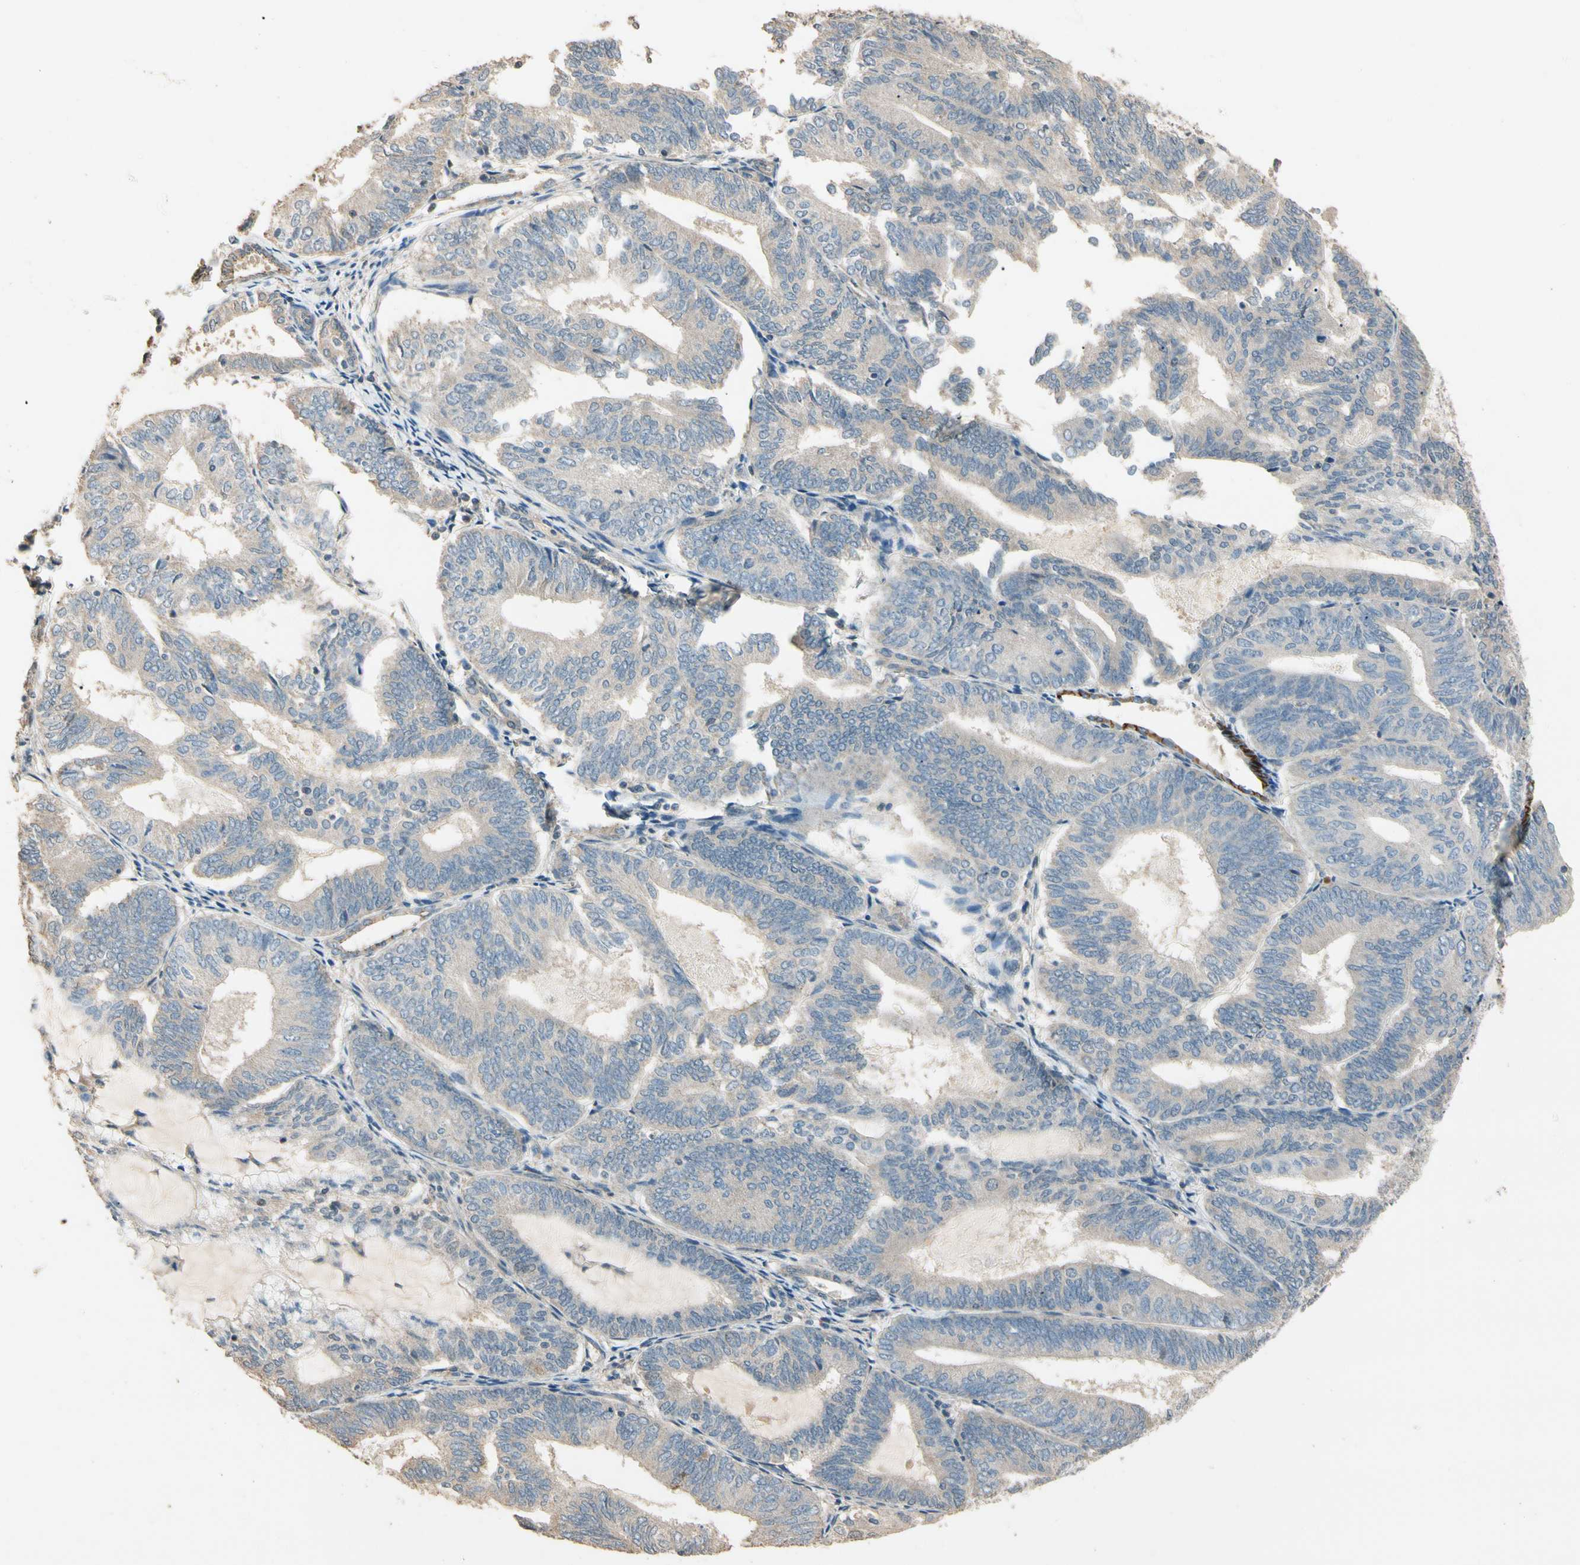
{"staining": {"intensity": "weak", "quantity": "25%-75%", "location": "cytoplasmic/membranous"}, "tissue": "endometrial cancer", "cell_type": "Tumor cells", "image_type": "cancer", "snomed": [{"axis": "morphology", "description": "Adenocarcinoma, NOS"}, {"axis": "topography", "description": "Endometrium"}], "caption": "Endometrial cancer tissue demonstrates weak cytoplasmic/membranous expression in approximately 25%-75% of tumor cells", "gene": "CDH6", "patient": {"sex": "female", "age": 81}}